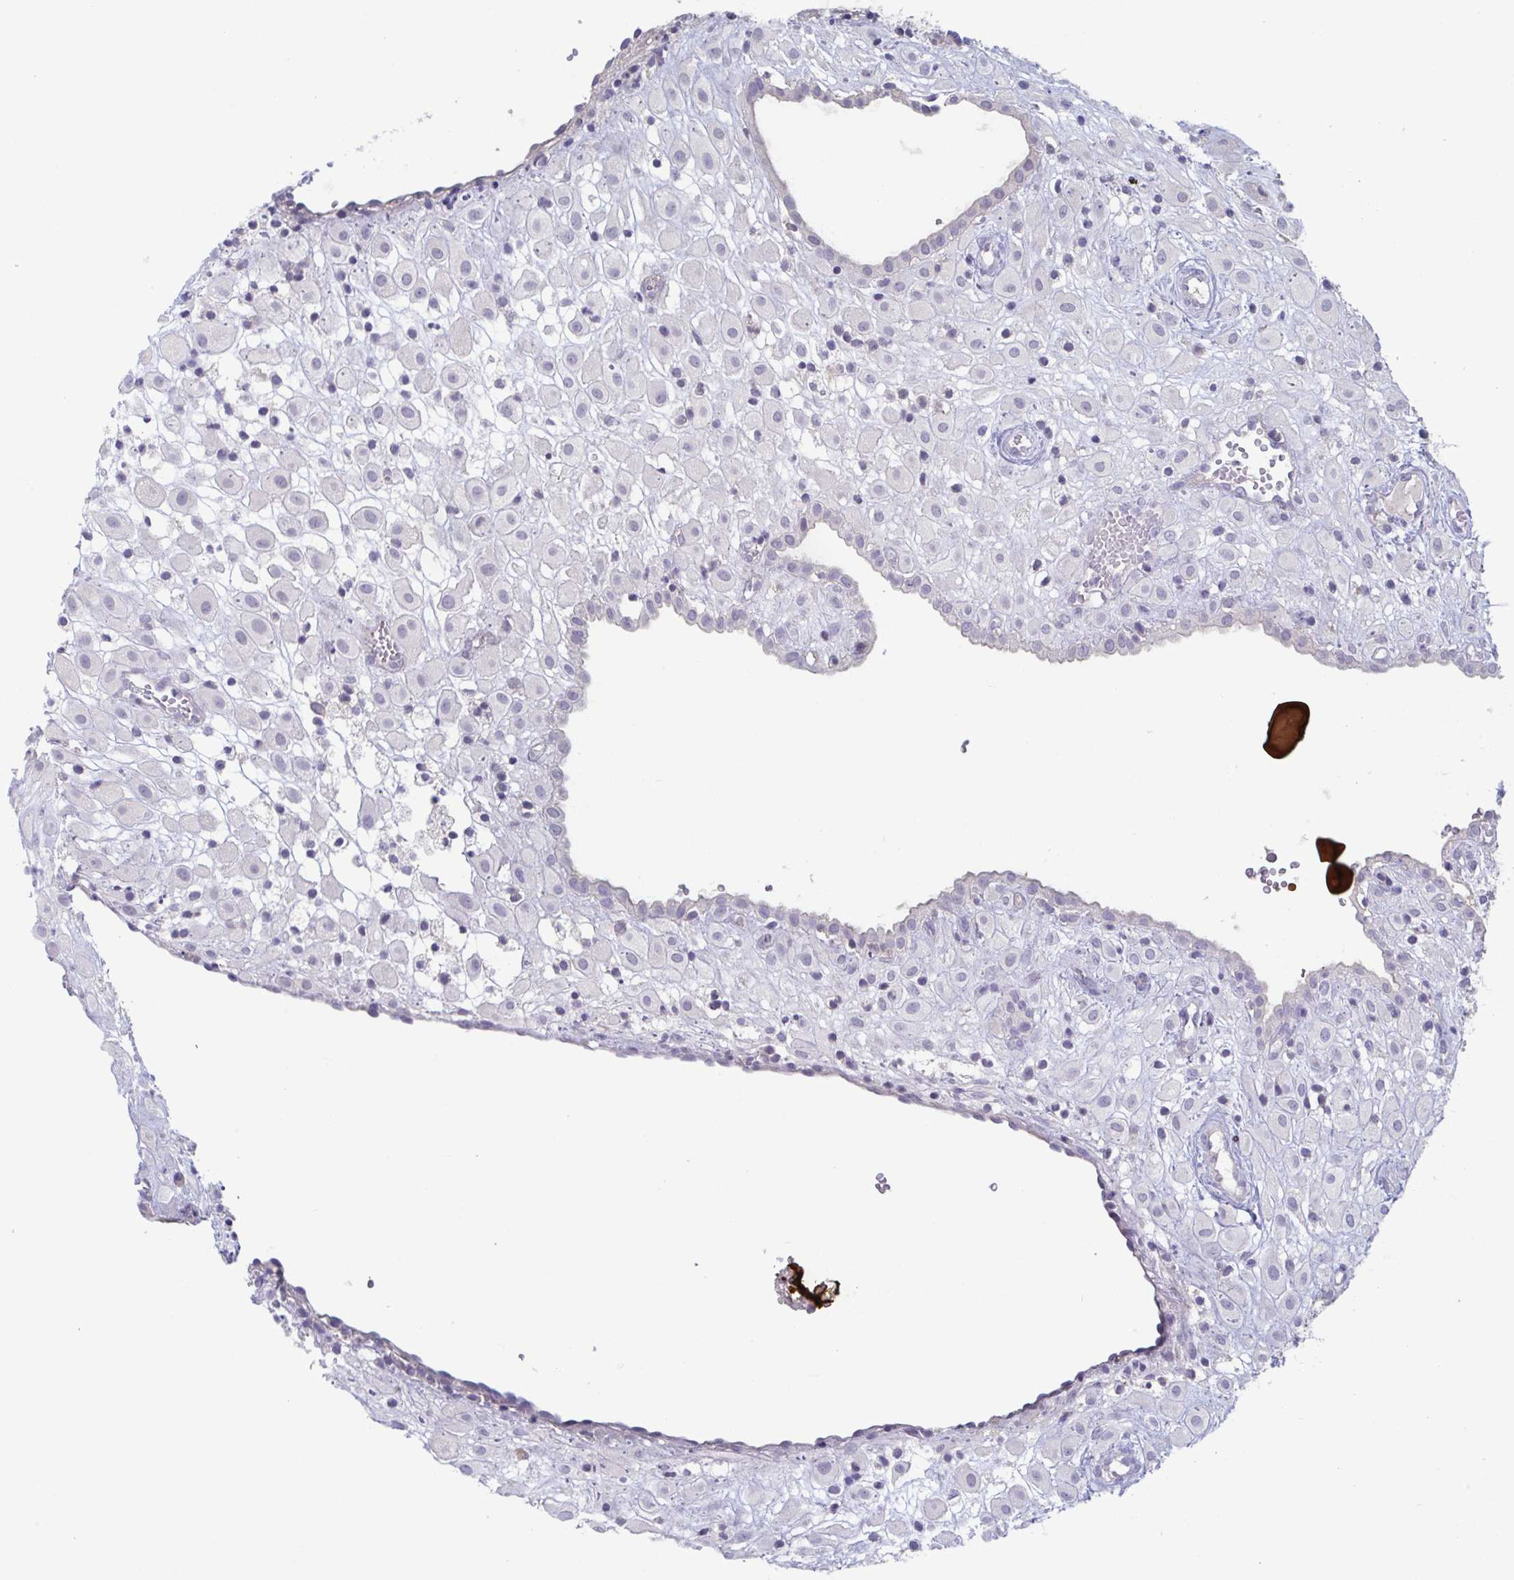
{"staining": {"intensity": "negative", "quantity": "none", "location": "none"}, "tissue": "placenta", "cell_type": "Decidual cells", "image_type": "normal", "snomed": [{"axis": "morphology", "description": "Normal tissue, NOS"}, {"axis": "topography", "description": "Placenta"}], "caption": "Protein analysis of benign placenta reveals no significant expression in decidual cells. Brightfield microscopy of immunohistochemistry stained with DAB (3,3'-diaminobenzidine) (brown) and hematoxylin (blue), captured at high magnification.", "gene": "STK26", "patient": {"sex": "female", "age": 24}}